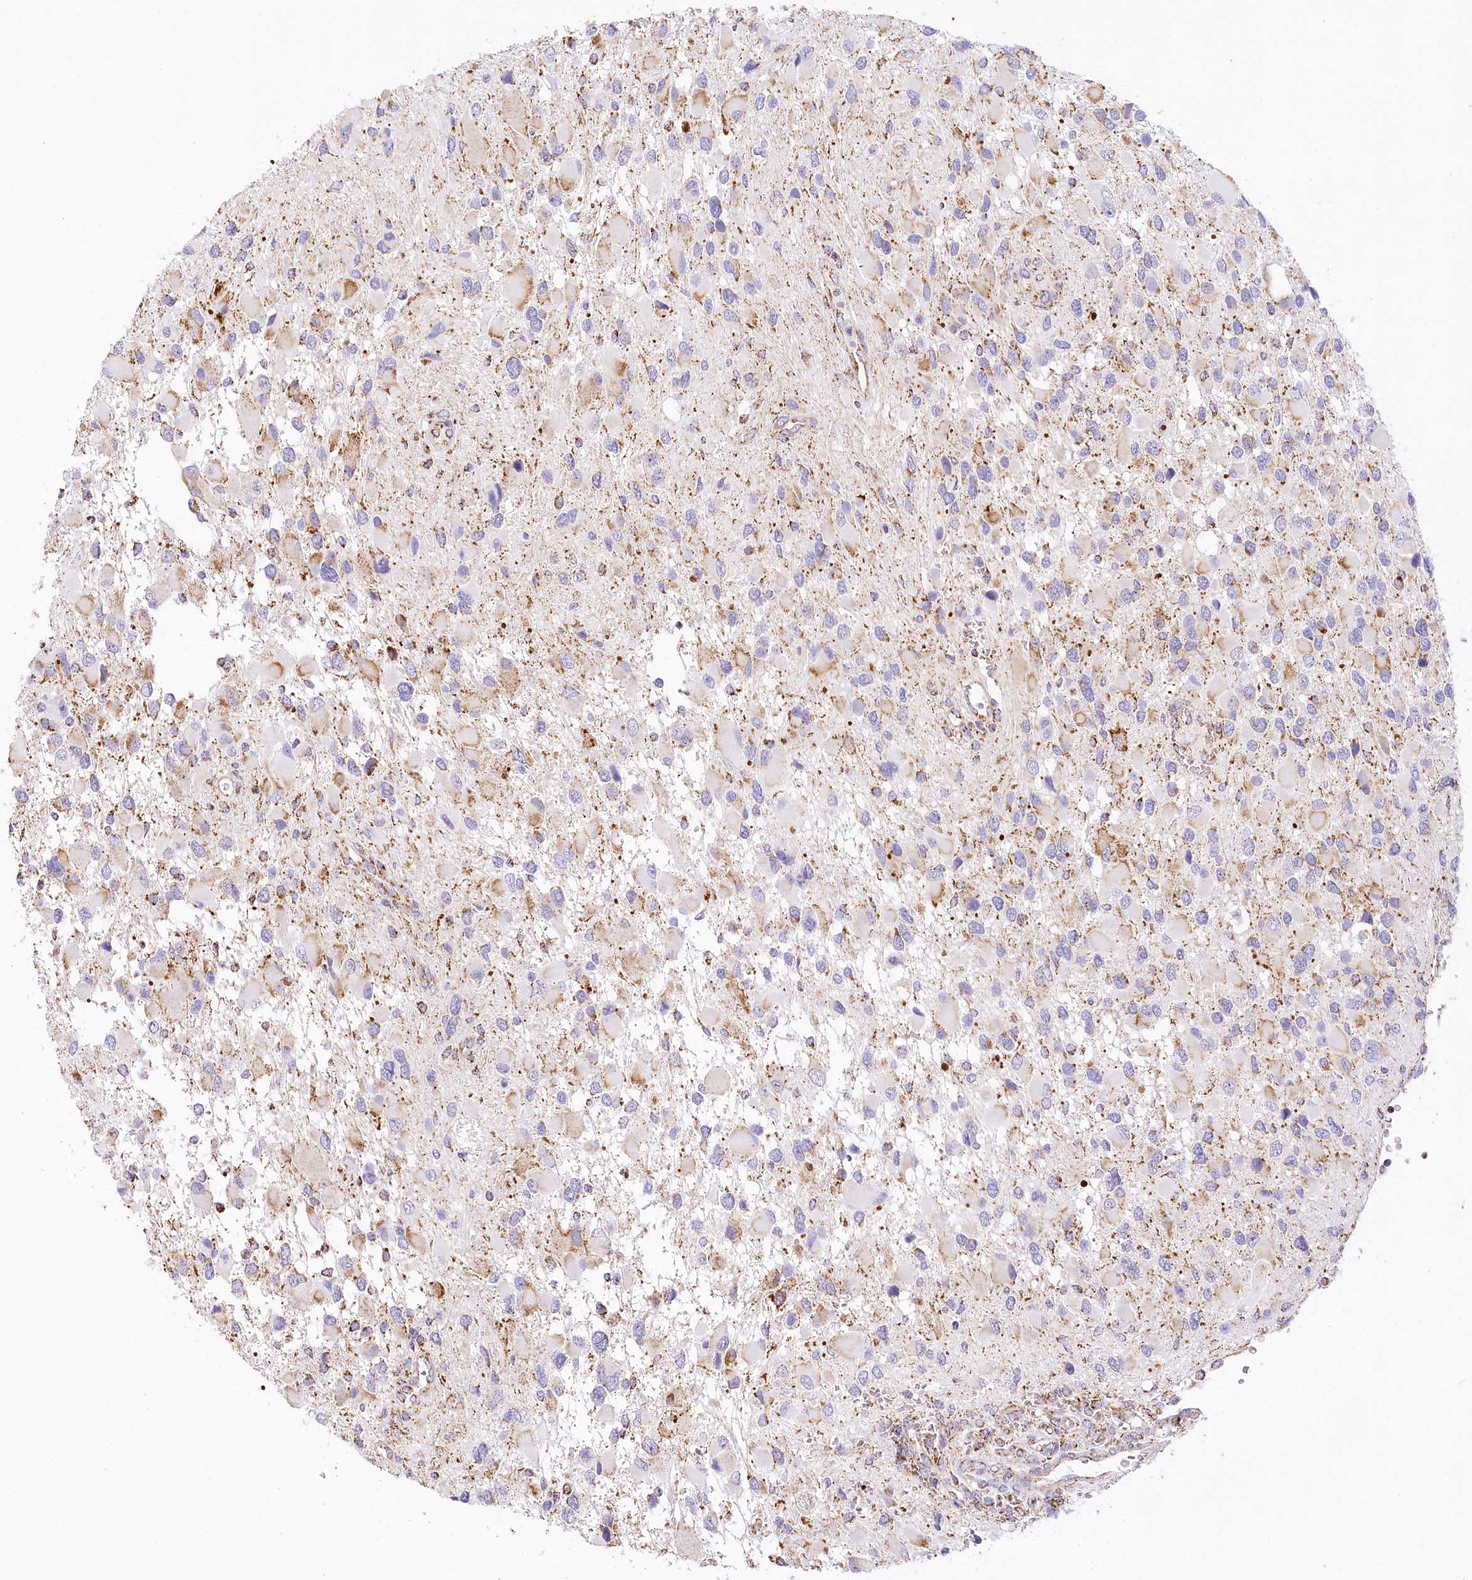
{"staining": {"intensity": "moderate", "quantity": "25%-75%", "location": "cytoplasmic/membranous"}, "tissue": "glioma", "cell_type": "Tumor cells", "image_type": "cancer", "snomed": [{"axis": "morphology", "description": "Glioma, malignant, High grade"}, {"axis": "topography", "description": "Brain"}], "caption": "Protein staining of malignant glioma (high-grade) tissue exhibits moderate cytoplasmic/membranous expression in approximately 25%-75% of tumor cells.", "gene": "LSS", "patient": {"sex": "male", "age": 53}}